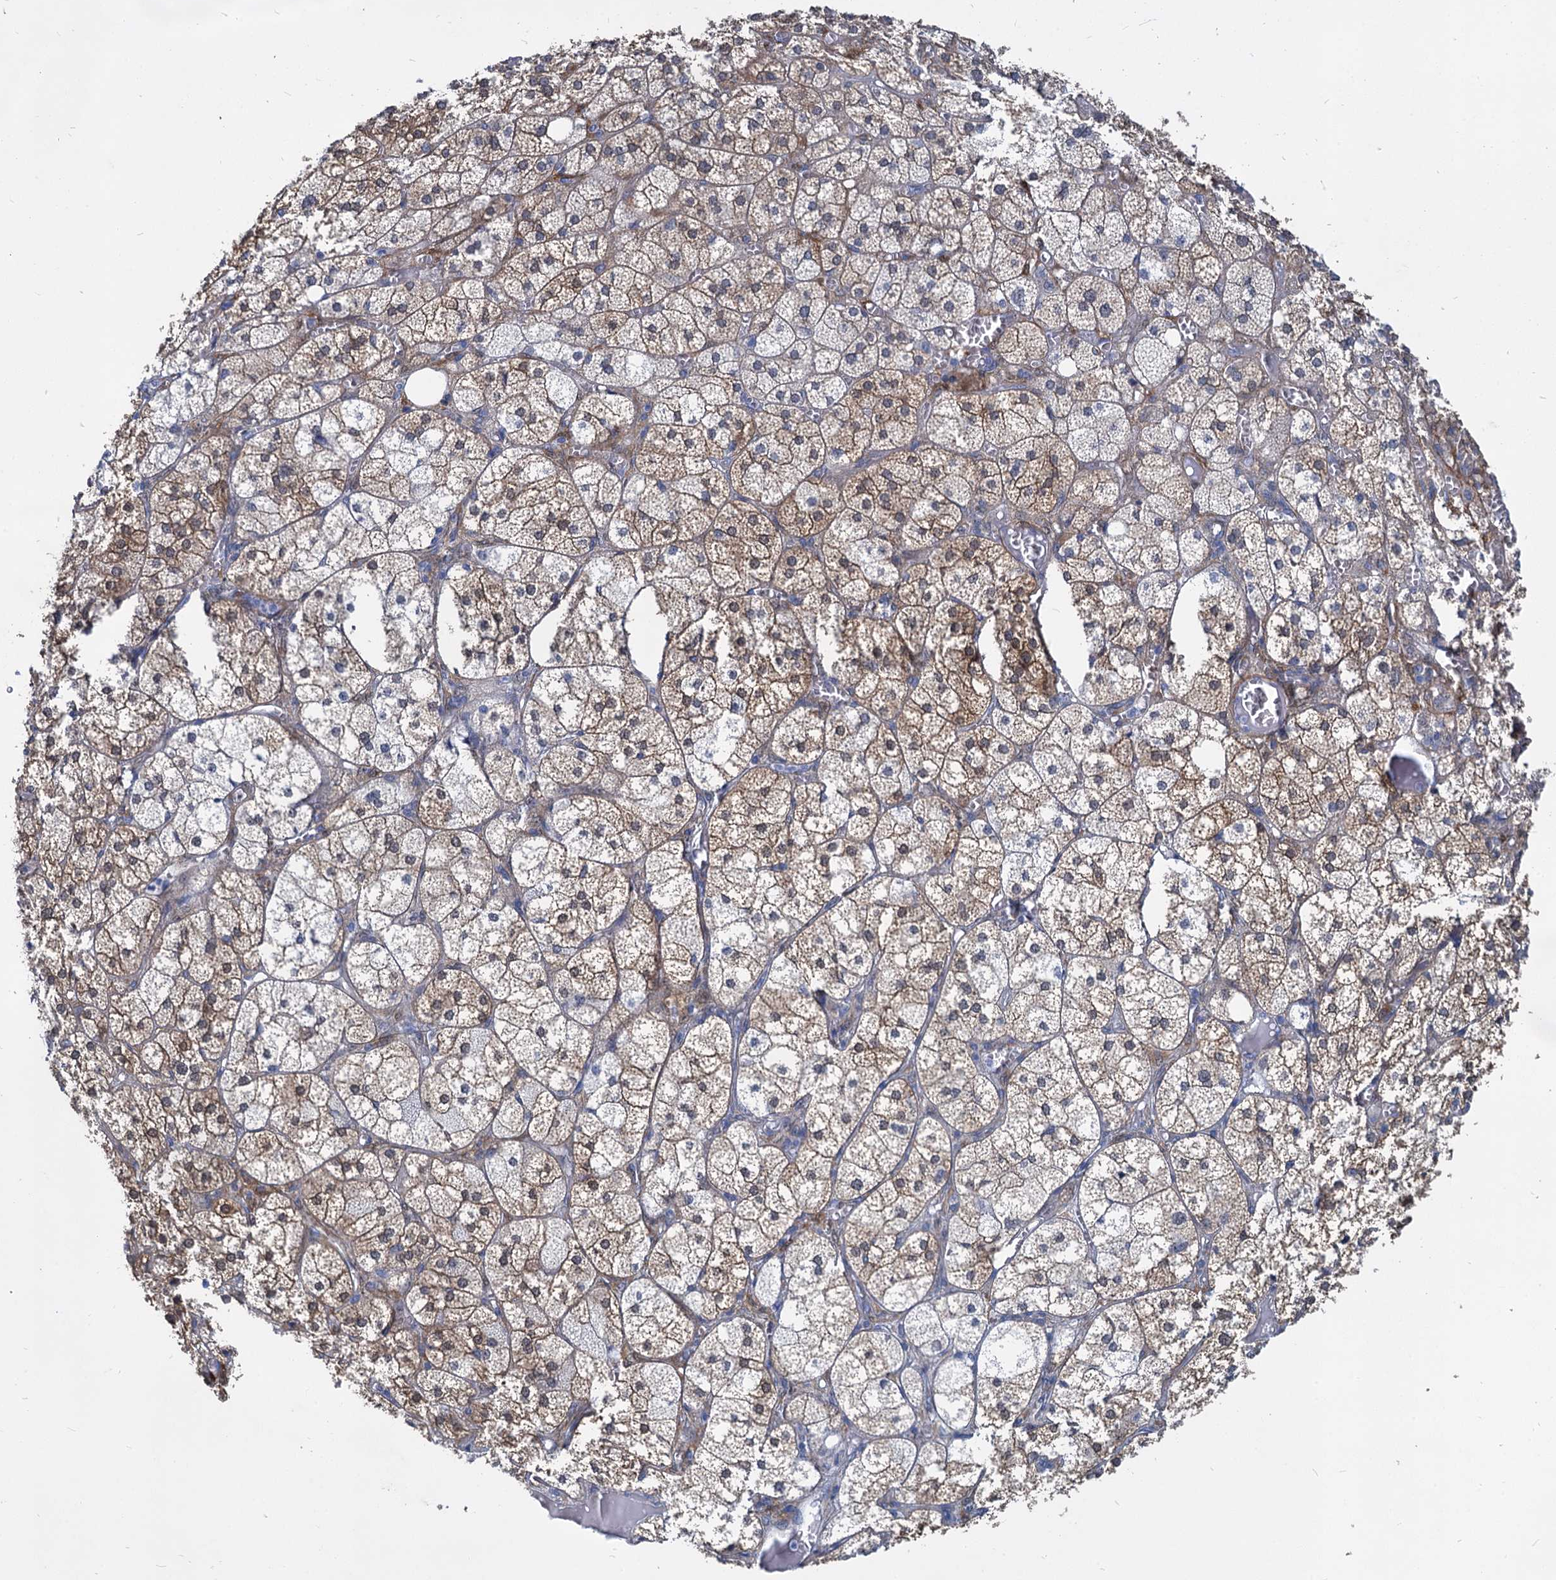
{"staining": {"intensity": "weak", "quantity": "25%-75%", "location": "cytoplasmic/membranous"}, "tissue": "adrenal gland", "cell_type": "Glandular cells", "image_type": "normal", "snomed": [{"axis": "morphology", "description": "Normal tissue, NOS"}, {"axis": "topography", "description": "Adrenal gland"}], "caption": "This photomicrograph reveals immunohistochemistry staining of unremarkable adrenal gland, with low weak cytoplasmic/membranous expression in about 25%-75% of glandular cells.", "gene": "GSTM3", "patient": {"sex": "female", "age": 61}}